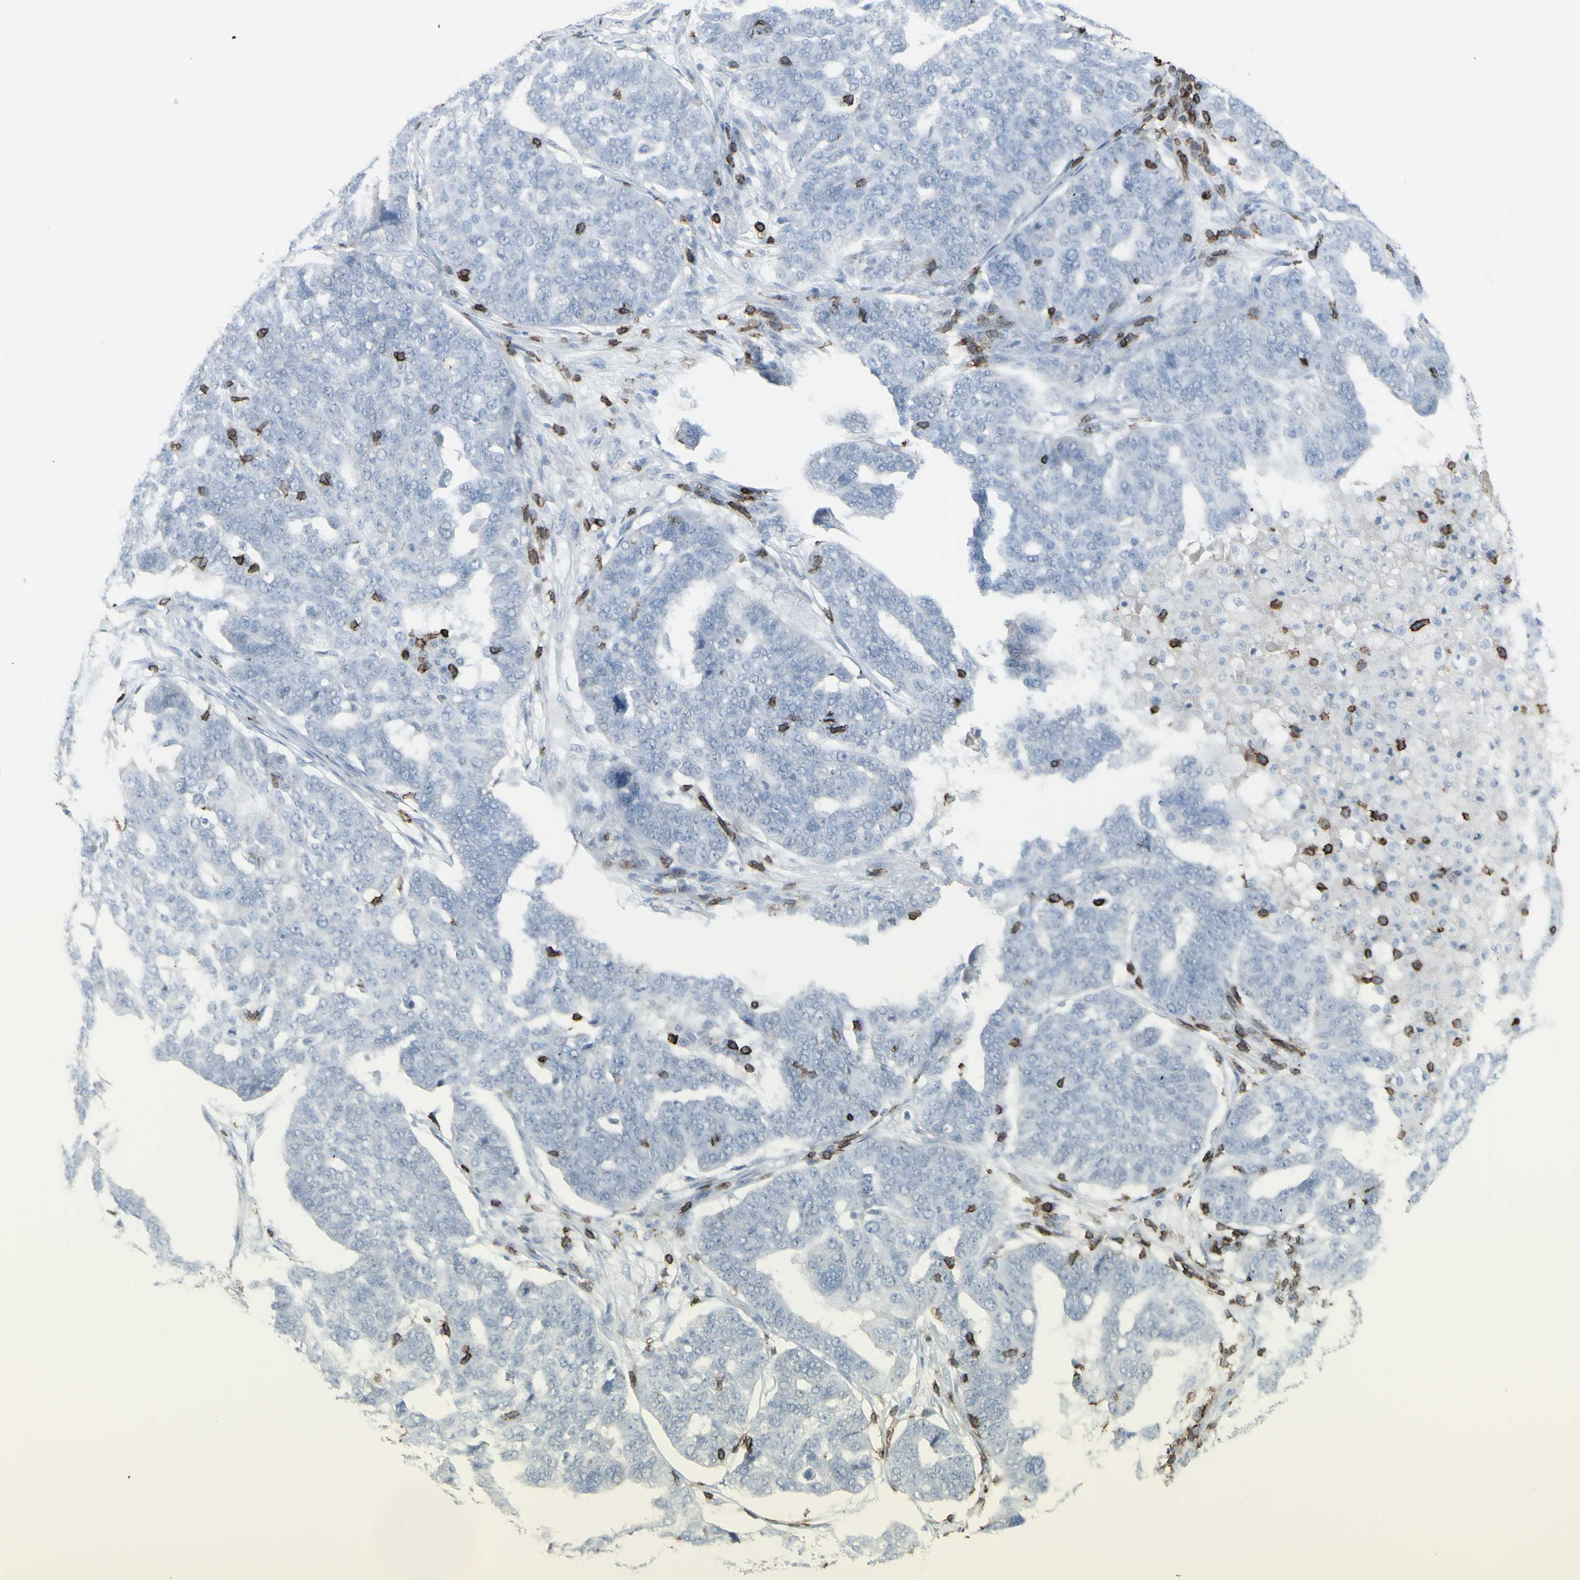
{"staining": {"intensity": "negative", "quantity": "none", "location": "none"}, "tissue": "ovarian cancer", "cell_type": "Tumor cells", "image_type": "cancer", "snomed": [{"axis": "morphology", "description": "Cystadenocarcinoma, serous, NOS"}, {"axis": "topography", "description": "Ovary"}], "caption": "High power microscopy histopathology image of an immunohistochemistry histopathology image of ovarian serous cystadenocarcinoma, revealing no significant positivity in tumor cells.", "gene": "CD247", "patient": {"sex": "female", "age": 59}}